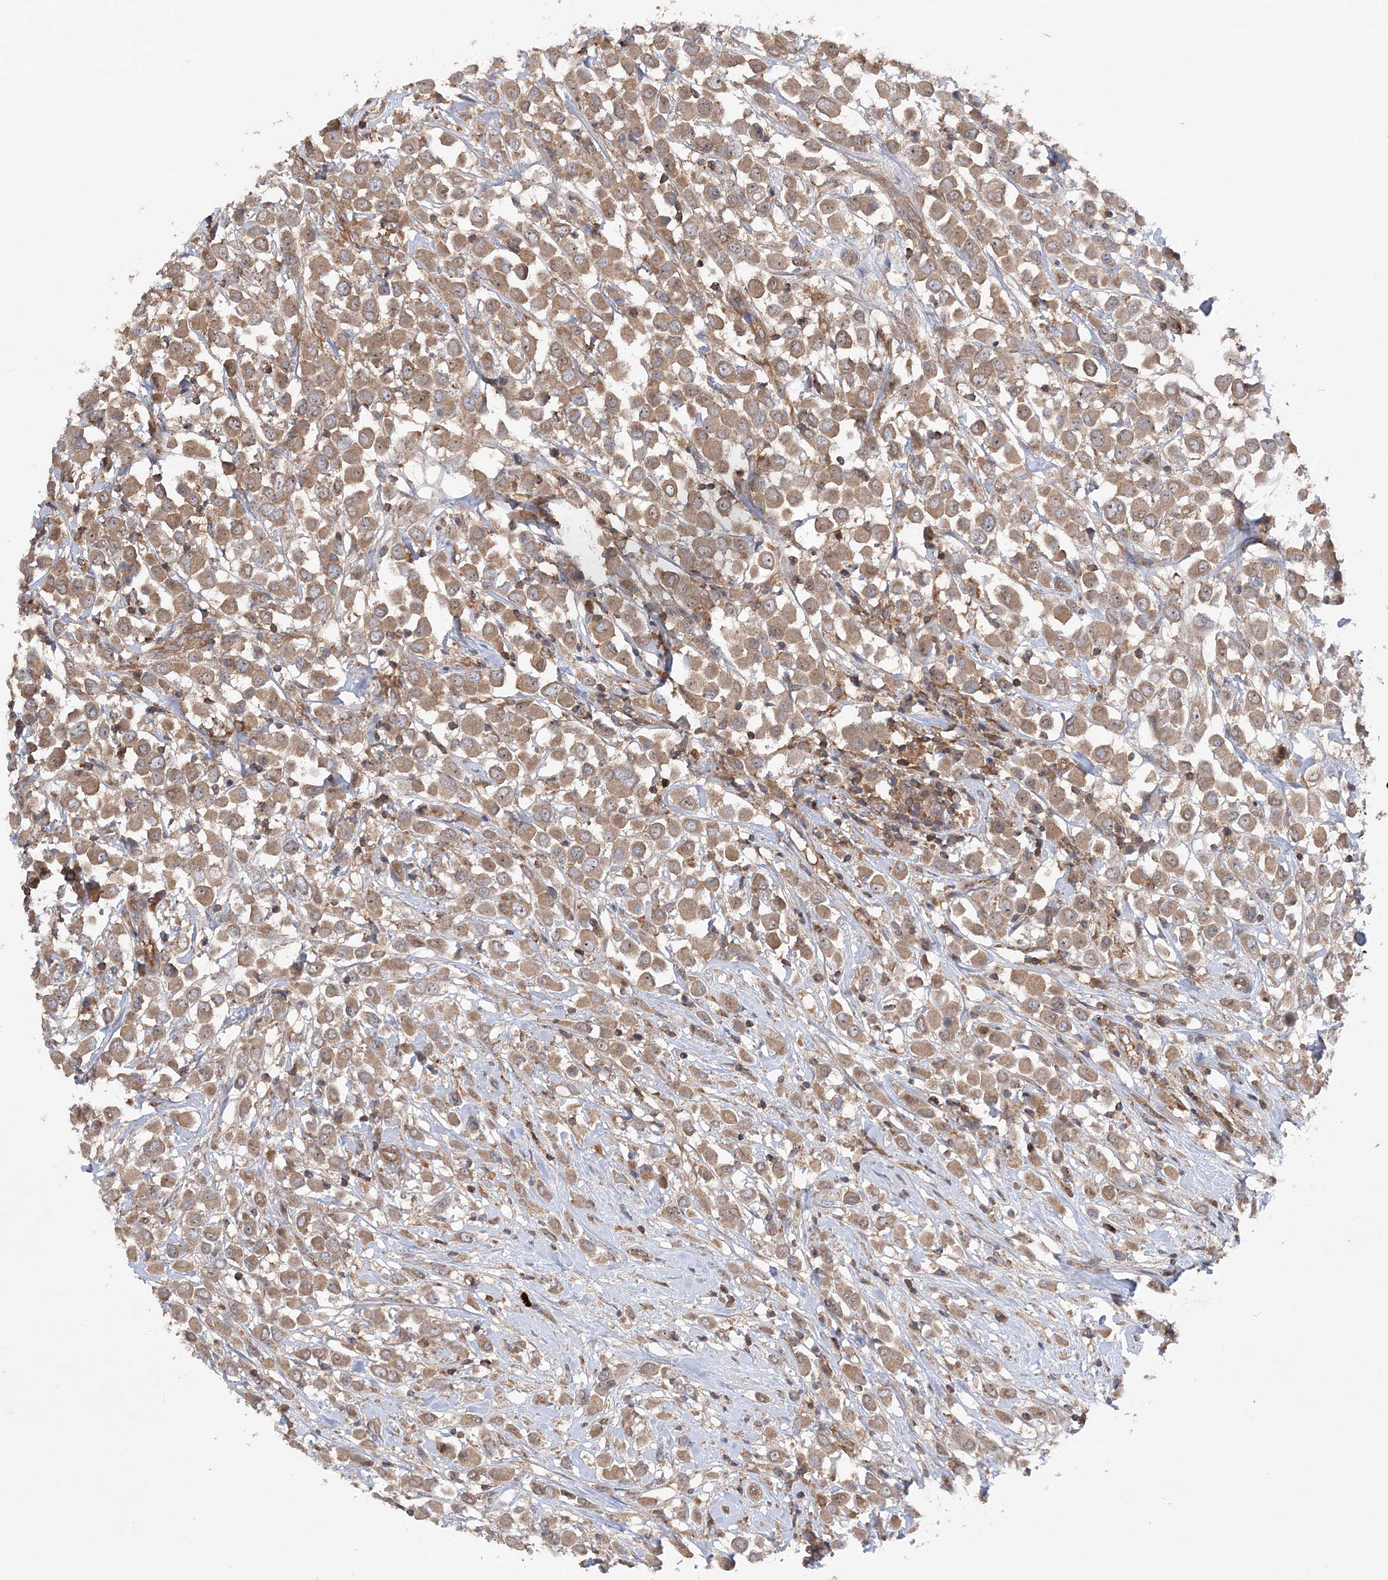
{"staining": {"intensity": "moderate", "quantity": ">75%", "location": "cytoplasmic/membranous"}, "tissue": "breast cancer", "cell_type": "Tumor cells", "image_type": "cancer", "snomed": [{"axis": "morphology", "description": "Duct carcinoma"}, {"axis": "topography", "description": "Breast"}], "caption": "An image showing moderate cytoplasmic/membranous staining in approximately >75% of tumor cells in breast invasive ductal carcinoma, as visualized by brown immunohistochemical staining.", "gene": "ACAP2", "patient": {"sex": "female", "age": 61}}